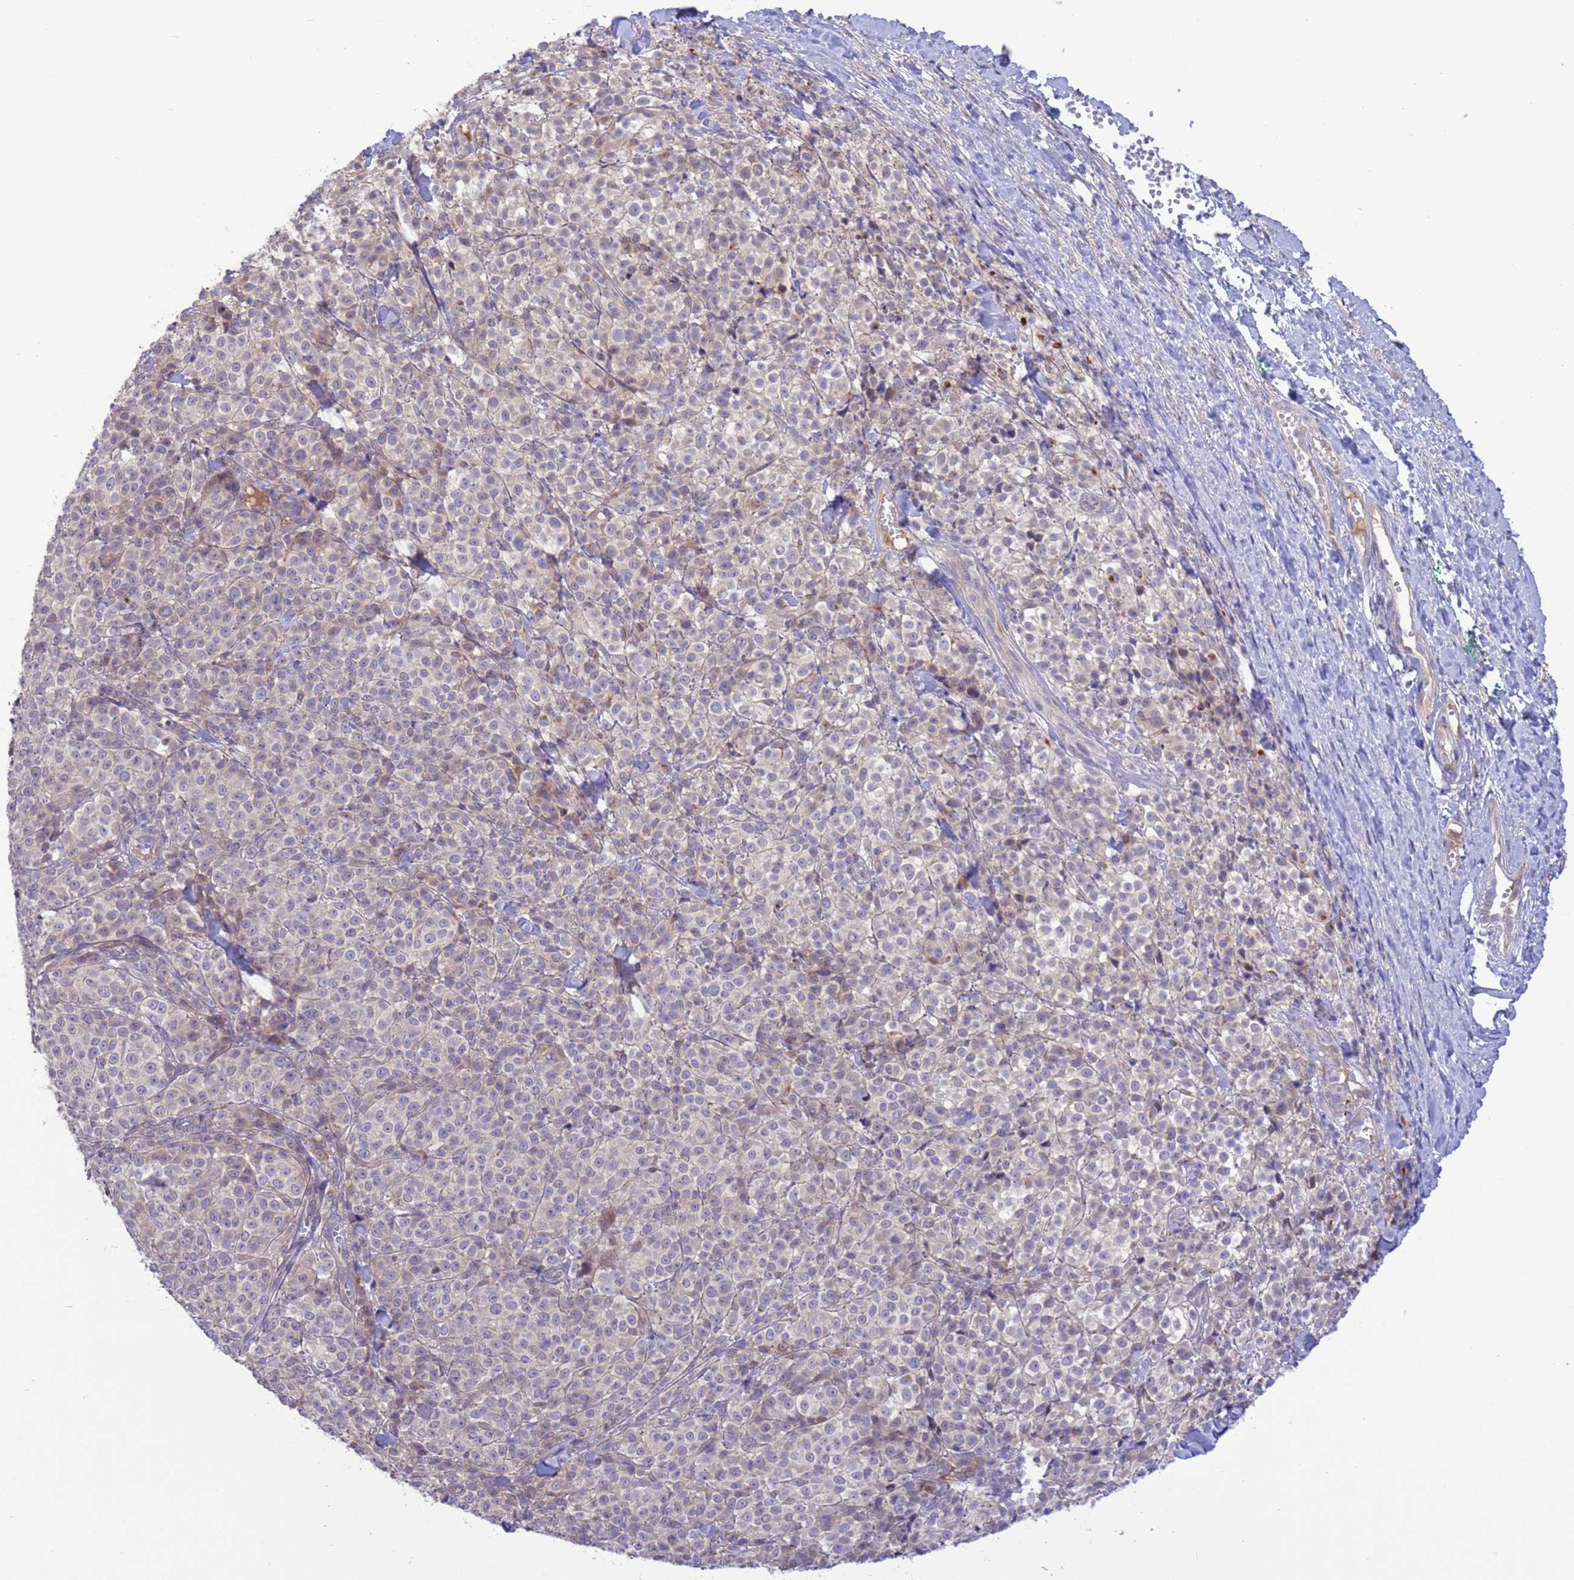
{"staining": {"intensity": "negative", "quantity": "none", "location": "none"}, "tissue": "melanoma", "cell_type": "Tumor cells", "image_type": "cancer", "snomed": [{"axis": "morphology", "description": "Normal tissue, NOS"}, {"axis": "morphology", "description": "Malignant melanoma, NOS"}, {"axis": "topography", "description": "Skin"}], "caption": "A micrograph of human malignant melanoma is negative for staining in tumor cells.", "gene": "GJA10", "patient": {"sex": "female", "age": 34}}